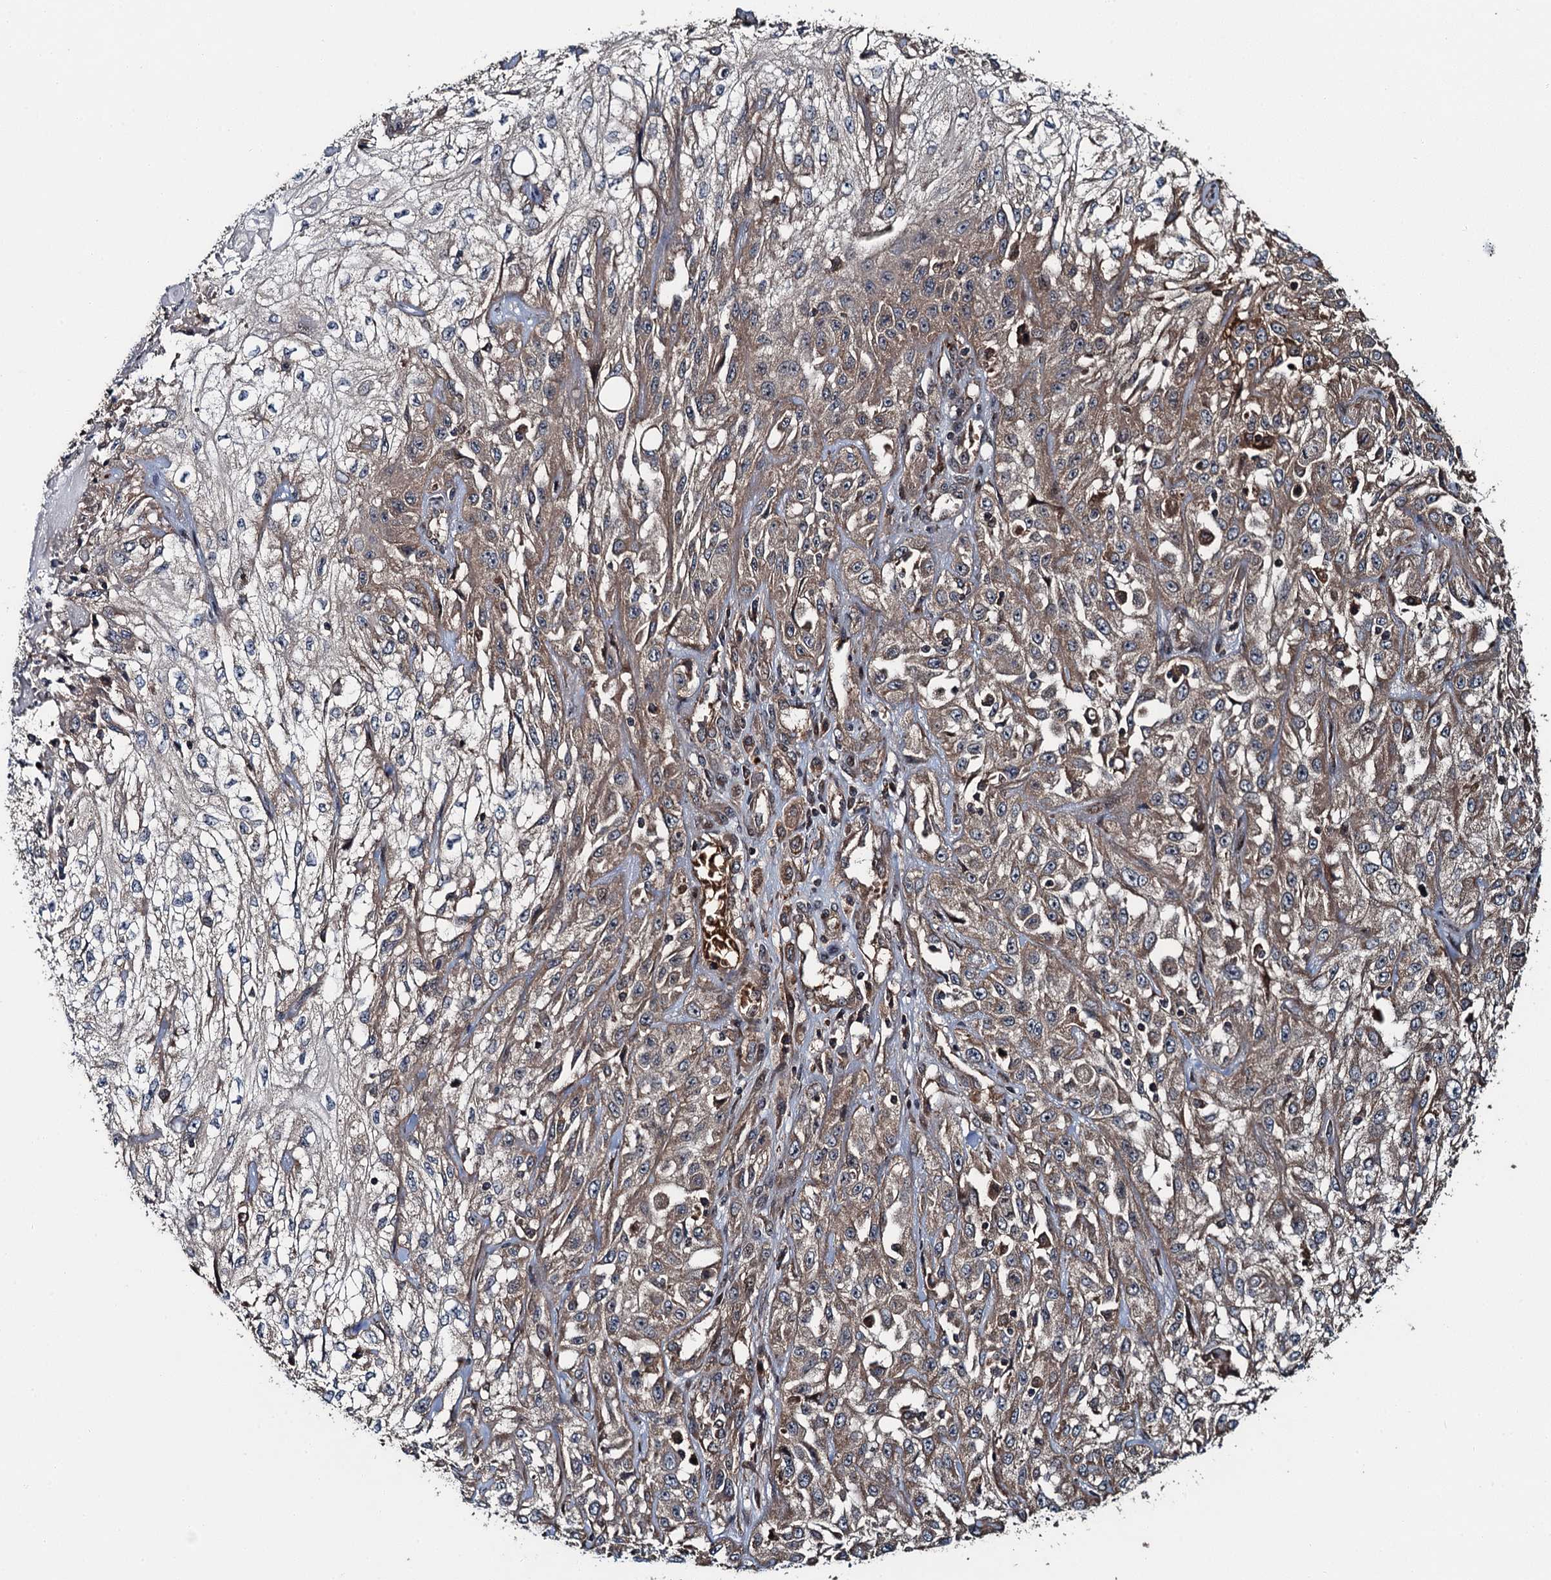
{"staining": {"intensity": "weak", "quantity": "25%-75%", "location": "cytoplasmic/membranous"}, "tissue": "skin cancer", "cell_type": "Tumor cells", "image_type": "cancer", "snomed": [{"axis": "morphology", "description": "Squamous cell carcinoma, NOS"}, {"axis": "morphology", "description": "Squamous cell carcinoma, metastatic, NOS"}, {"axis": "topography", "description": "Skin"}, {"axis": "topography", "description": "Lymph node"}], "caption": "Immunohistochemical staining of skin cancer (metastatic squamous cell carcinoma) displays weak cytoplasmic/membranous protein staining in about 25%-75% of tumor cells.", "gene": "SNX32", "patient": {"sex": "male", "age": 75}}